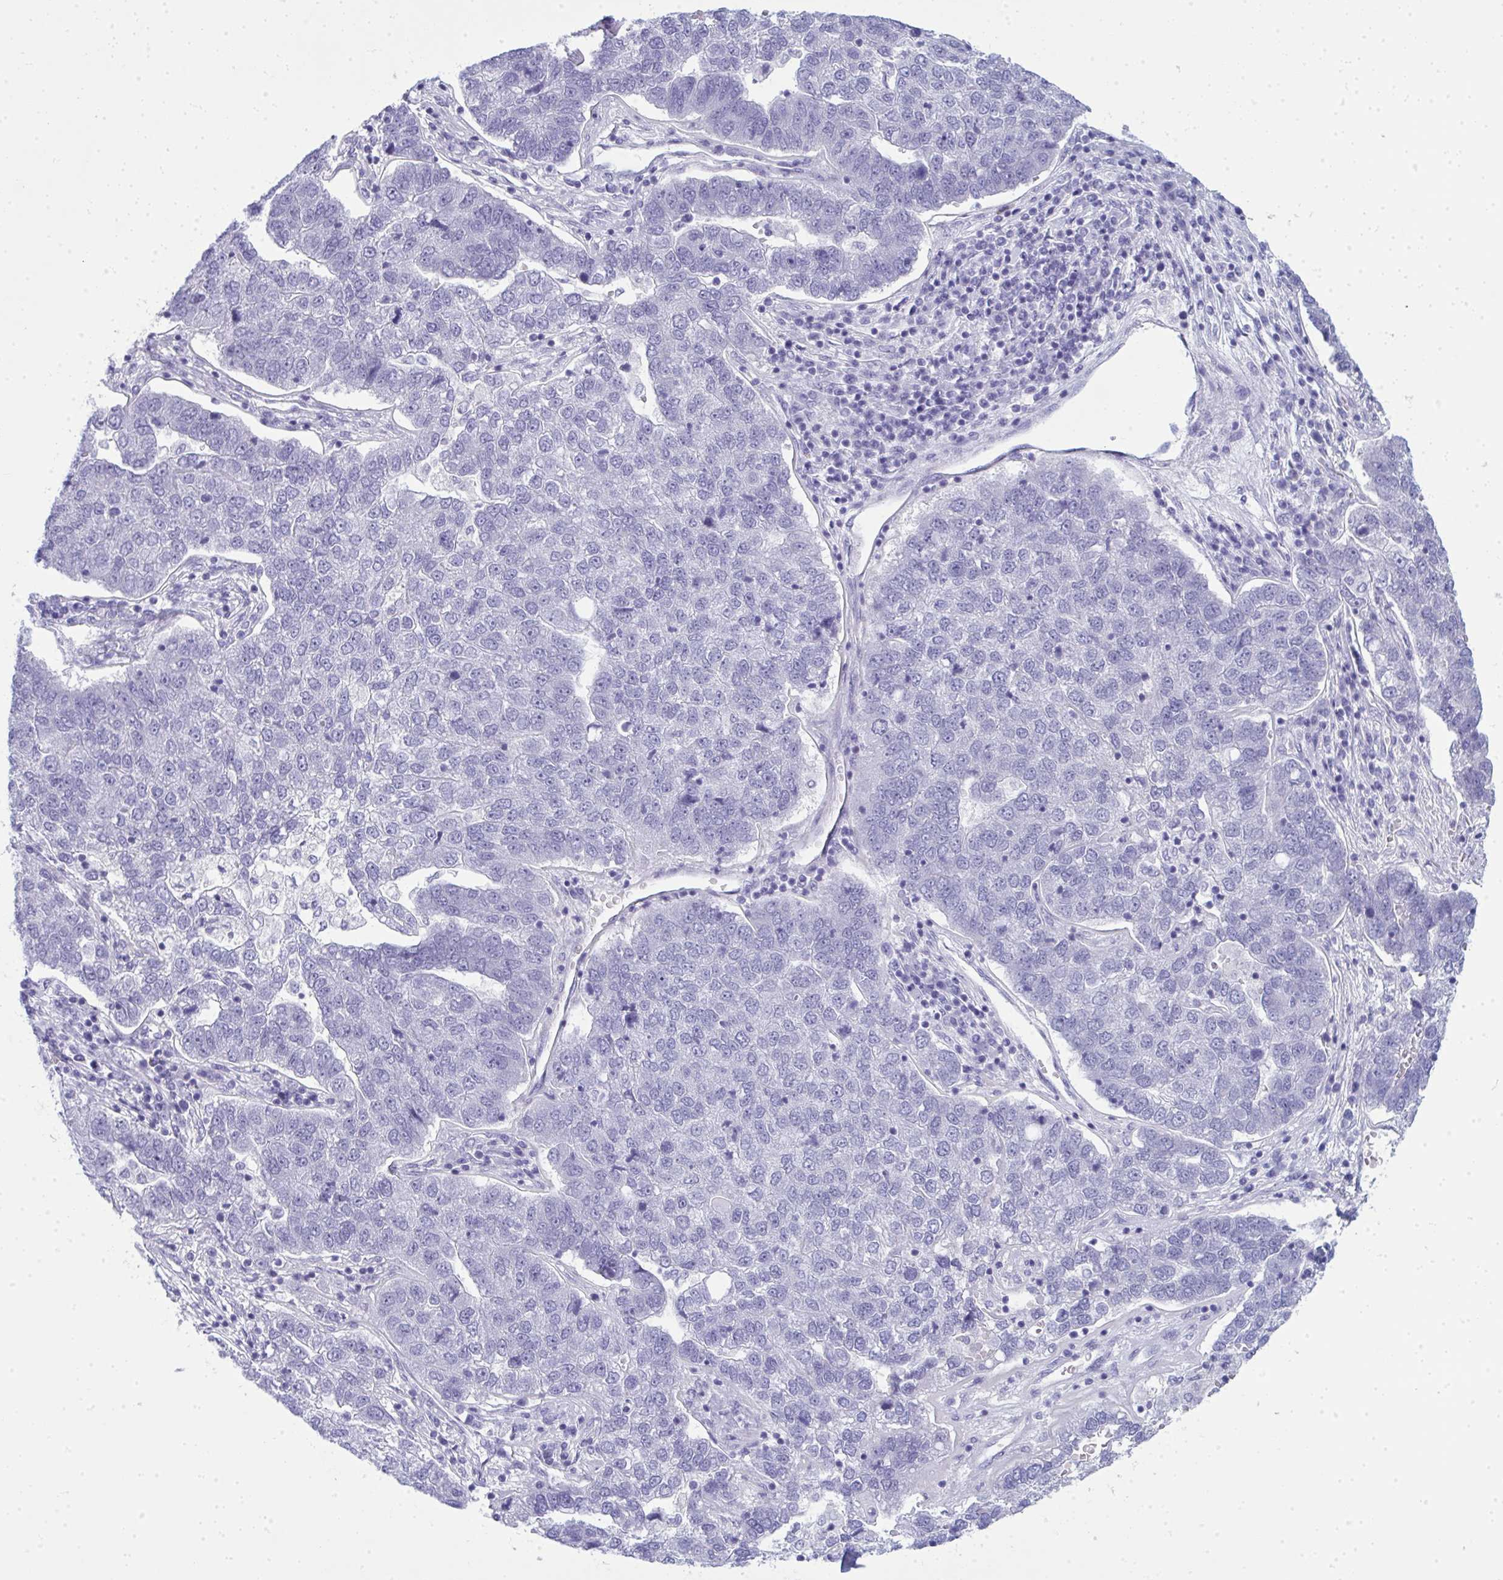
{"staining": {"intensity": "negative", "quantity": "none", "location": "none"}, "tissue": "pancreatic cancer", "cell_type": "Tumor cells", "image_type": "cancer", "snomed": [{"axis": "morphology", "description": "Adenocarcinoma, NOS"}, {"axis": "topography", "description": "Pancreas"}], "caption": "A high-resolution photomicrograph shows IHC staining of pancreatic adenocarcinoma, which reveals no significant staining in tumor cells. The staining is performed using DAB brown chromogen with nuclei counter-stained in using hematoxylin.", "gene": "QDPR", "patient": {"sex": "female", "age": 61}}